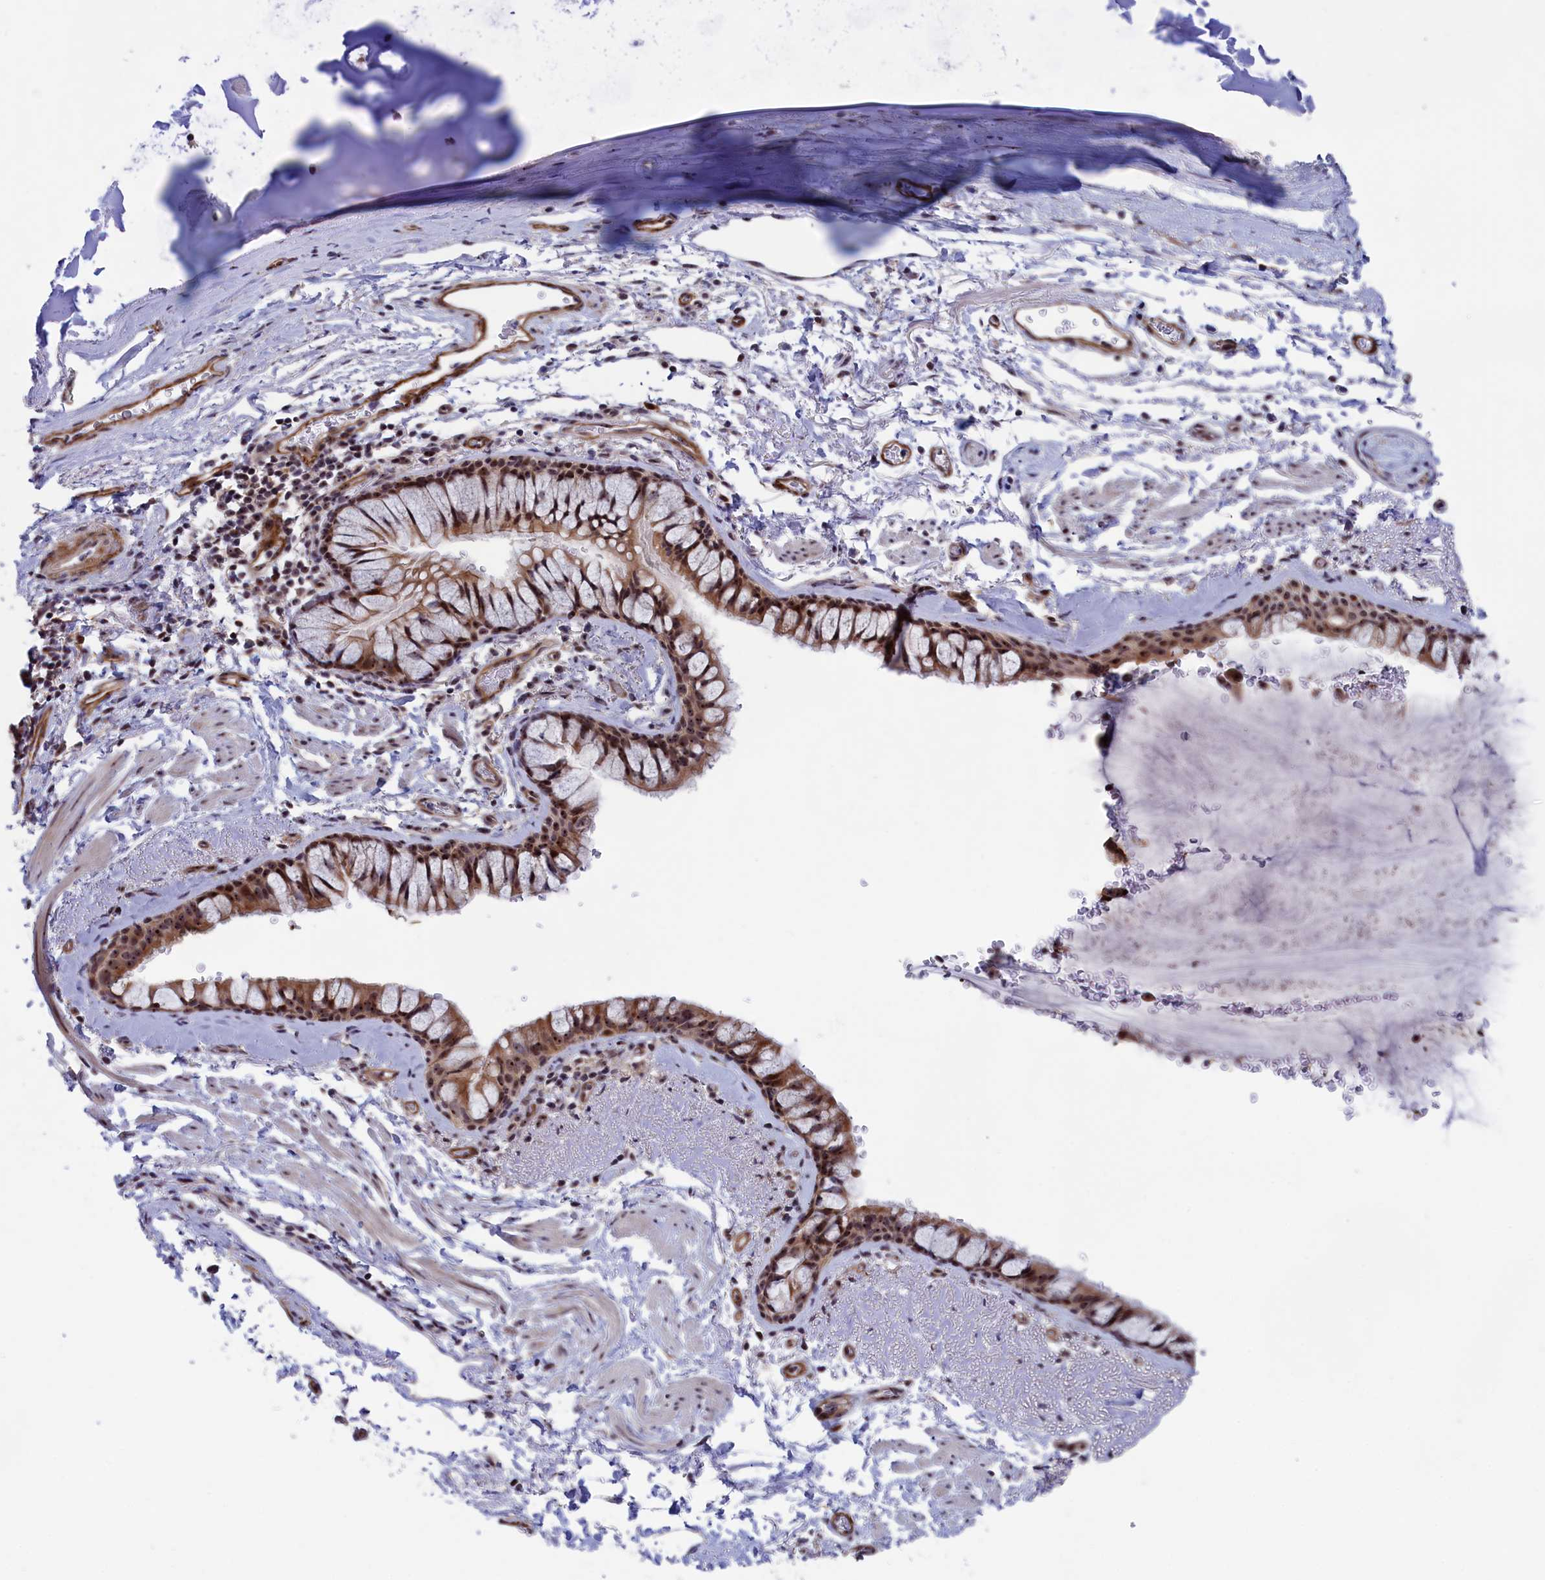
{"staining": {"intensity": "moderate", "quantity": ">75%", "location": "cytoplasmic/membranous,nuclear"}, "tissue": "bronchus", "cell_type": "Respiratory epithelial cells", "image_type": "normal", "snomed": [{"axis": "morphology", "description": "Normal tissue, NOS"}, {"axis": "topography", "description": "Bronchus"}], "caption": "Brown immunohistochemical staining in unremarkable bronchus demonstrates moderate cytoplasmic/membranous,nuclear expression in approximately >75% of respiratory epithelial cells.", "gene": "PPAN", "patient": {"sex": "male", "age": 65}}